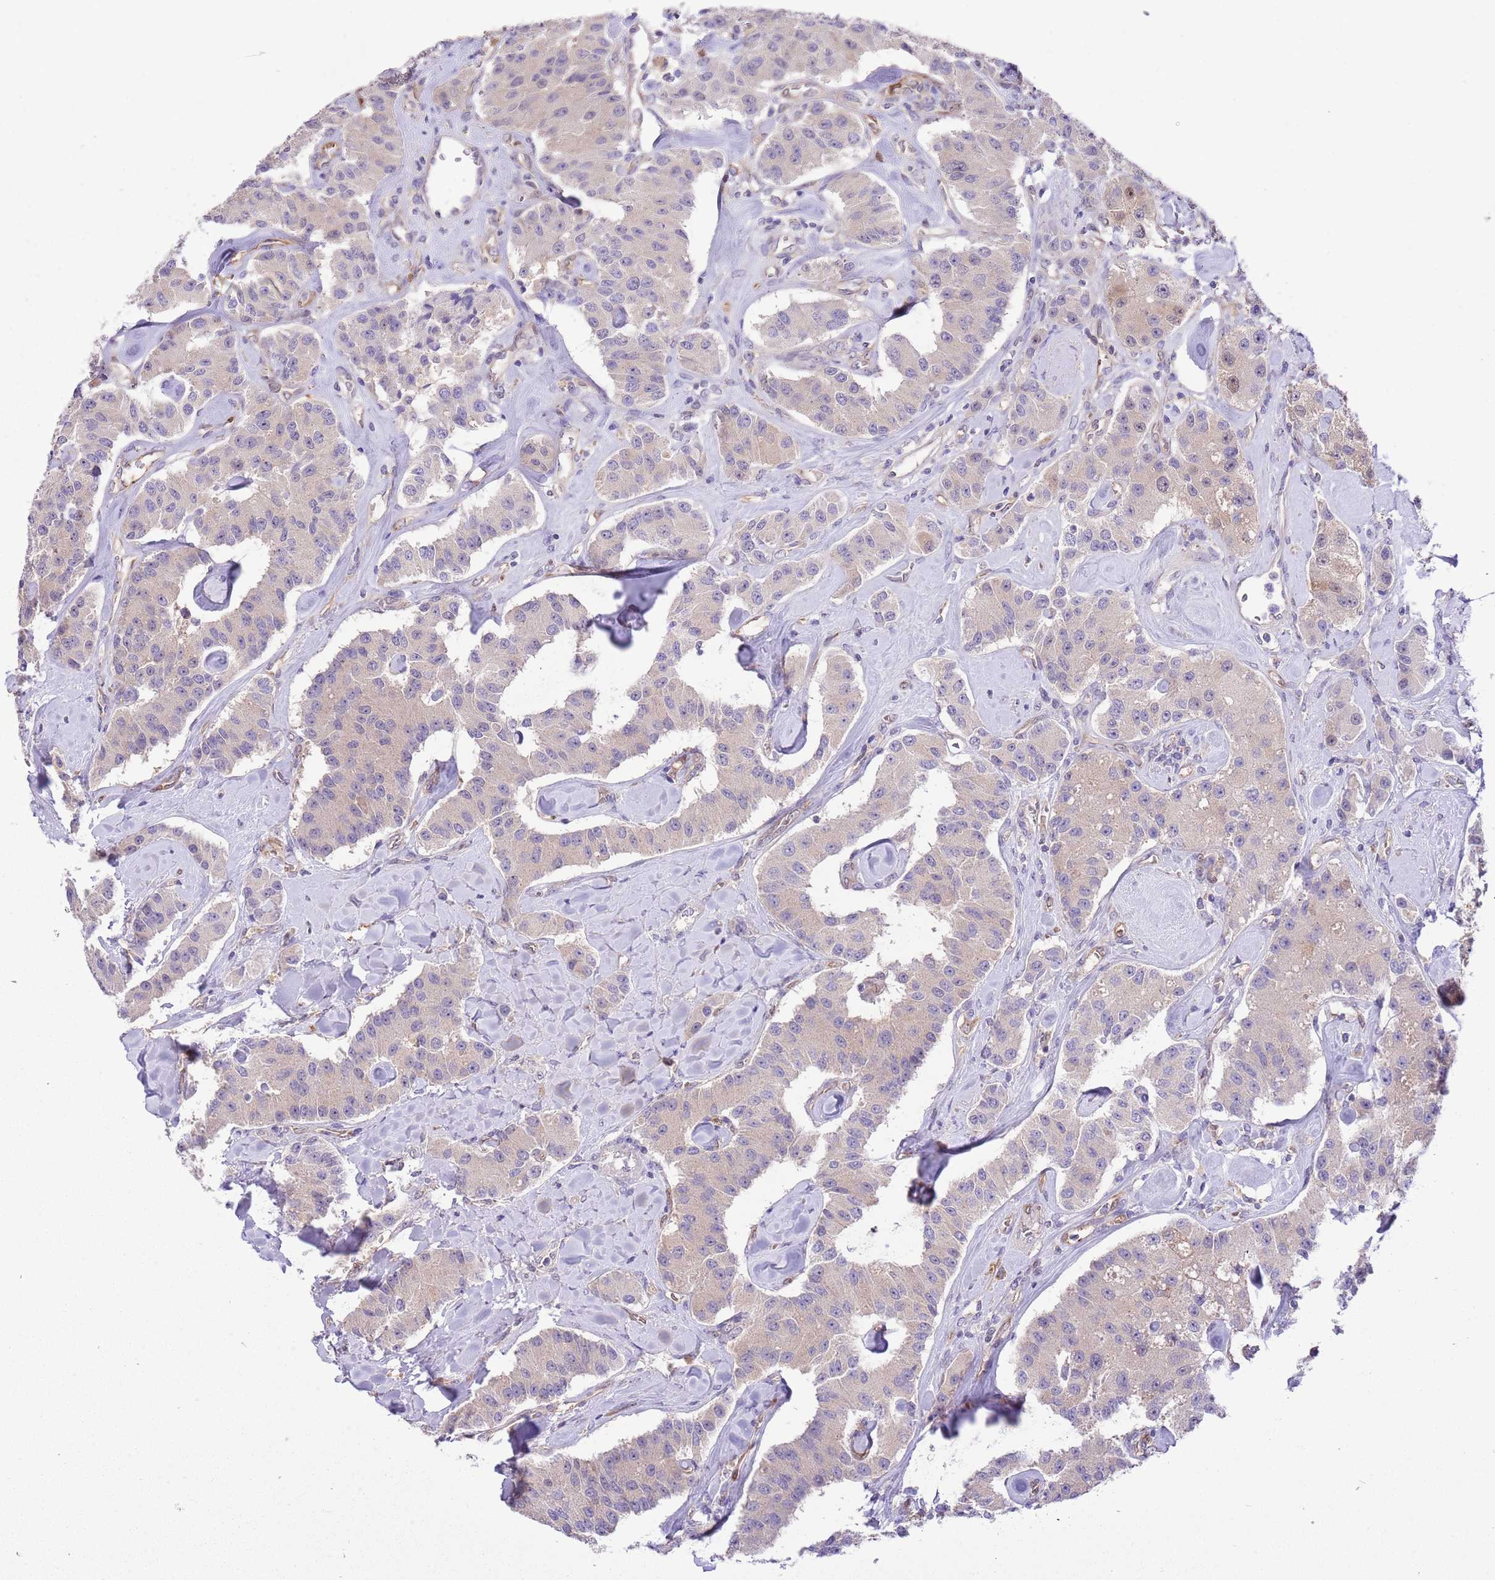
{"staining": {"intensity": "weak", "quantity": ">75%", "location": "cytoplasmic/membranous"}, "tissue": "carcinoid", "cell_type": "Tumor cells", "image_type": "cancer", "snomed": [{"axis": "morphology", "description": "Carcinoid, malignant, NOS"}, {"axis": "topography", "description": "Pancreas"}], "caption": "Weak cytoplasmic/membranous positivity is present in about >75% of tumor cells in carcinoid (malignant). Immunohistochemistry stains the protein of interest in brown and the nuclei are stained blue.", "gene": "PRR32", "patient": {"sex": "male", "age": 41}}